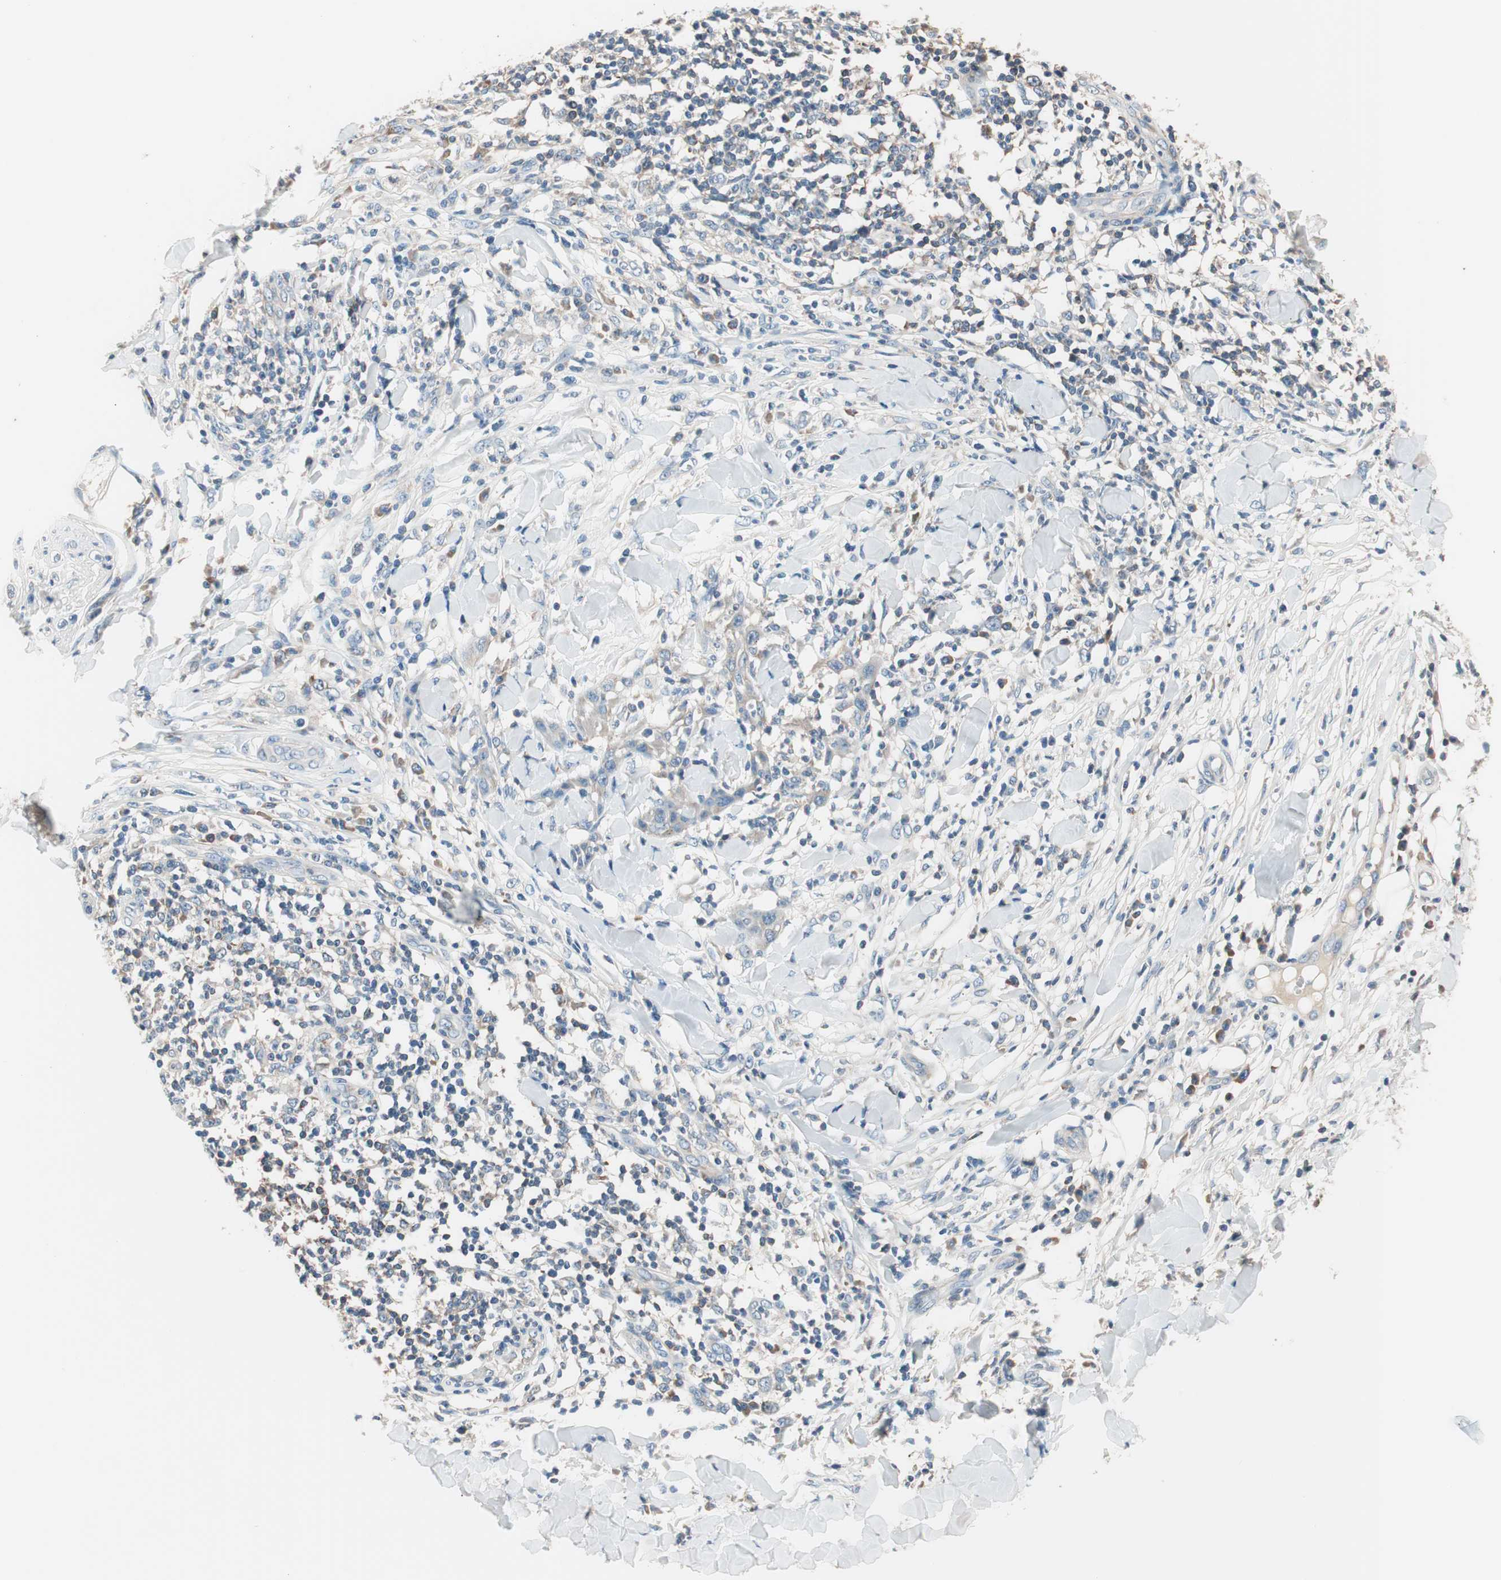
{"staining": {"intensity": "weak", "quantity": "<25%", "location": "cytoplasmic/membranous"}, "tissue": "skin cancer", "cell_type": "Tumor cells", "image_type": "cancer", "snomed": [{"axis": "morphology", "description": "Squamous cell carcinoma, NOS"}, {"axis": "topography", "description": "Skin"}], "caption": "Immunohistochemical staining of human skin squamous cell carcinoma exhibits no significant staining in tumor cells.", "gene": "RAD54B", "patient": {"sex": "male", "age": 24}}